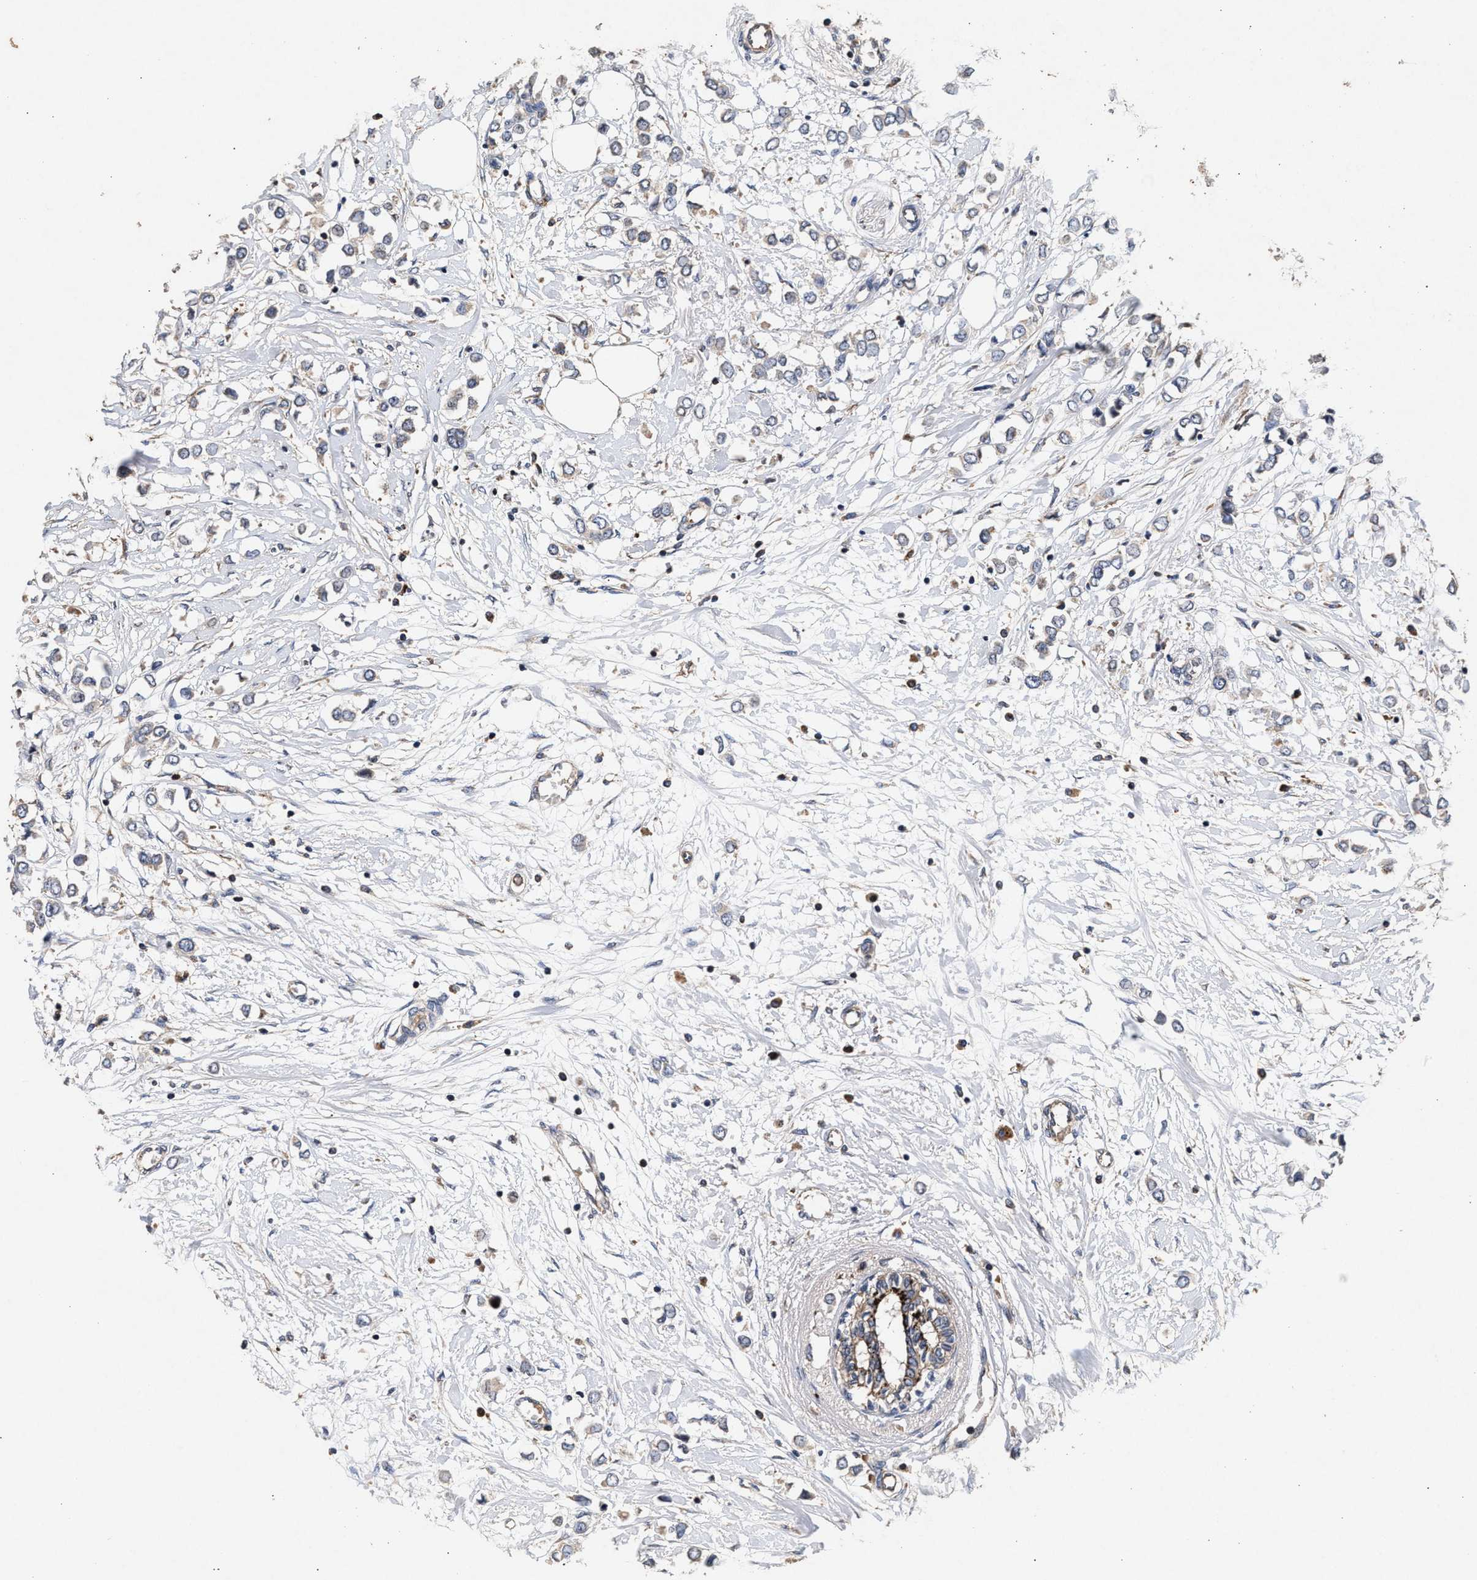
{"staining": {"intensity": "negative", "quantity": "none", "location": "none"}, "tissue": "breast cancer", "cell_type": "Tumor cells", "image_type": "cancer", "snomed": [{"axis": "morphology", "description": "Lobular carcinoma"}, {"axis": "topography", "description": "Breast"}], "caption": "An immunohistochemistry (IHC) histopathology image of breast cancer is shown. There is no staining in tumor cells of breast cancer.", "gene": "NFKB2", "patient": {"sex": "female", "age": 51}}